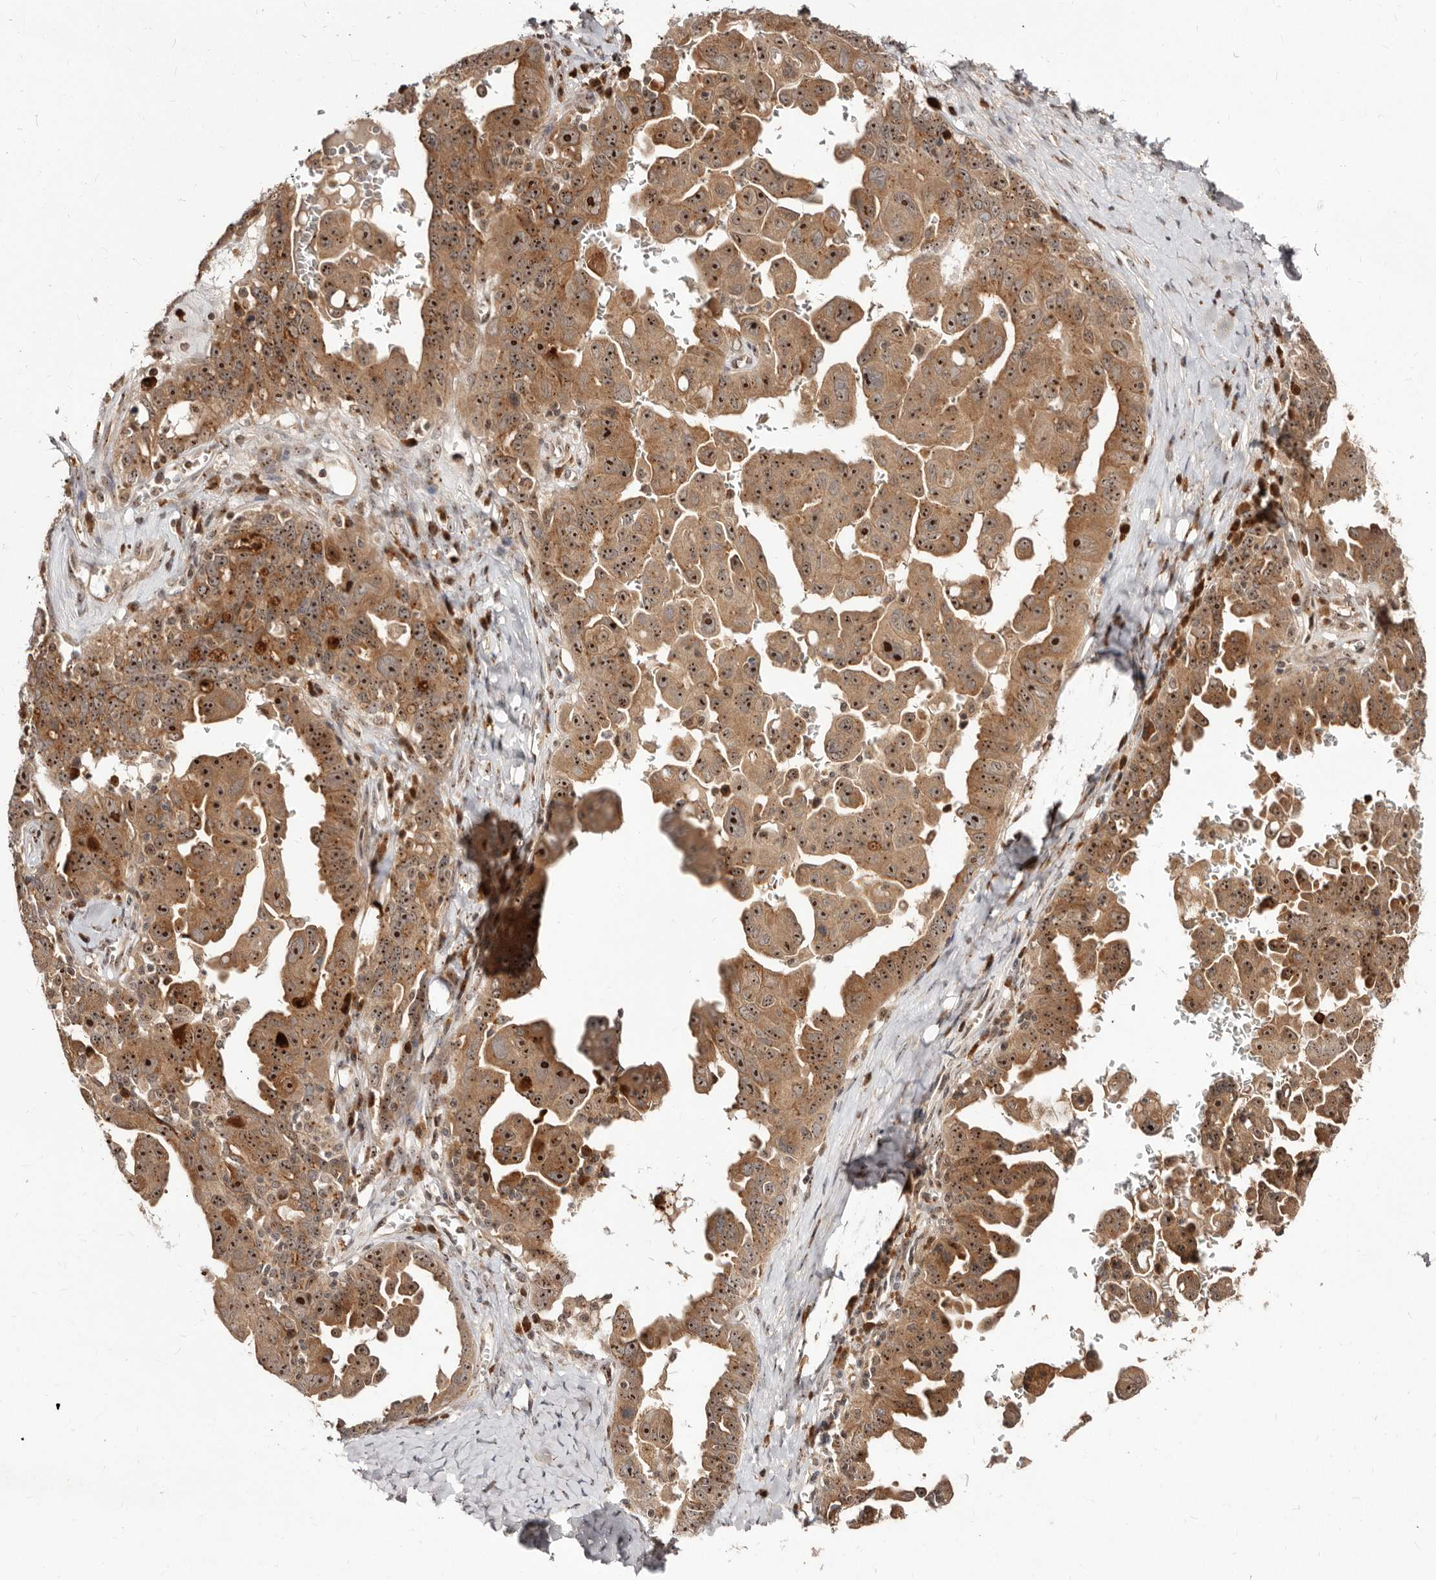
{"staining": {"intensity": "strong", "quantity": ">75%", "location": "cytoplasmic/membranous,nuclear"}, "tissue": "ovarian cancer", "cell_type": "Tumor cells", "image_type": "cancer", "snomed": [{"axis": "morphology", "description": "Carcinoma, endometroid"}, {"axis": "topography", "description": "Ovary"}], "caption": "A brown stain highlights strong cytoplasmic/membranous and nuclear staining of a protein in human ovarian endometroid carcinoma tumor cells. Using DAB (3,3'-diaminobenzidine) (brown) and hematoxylin (blue) stains, captured at high magnification using brightfield microscopy.", "gene": "APOL6", "patient": {"sex": "female", "age": 62}}